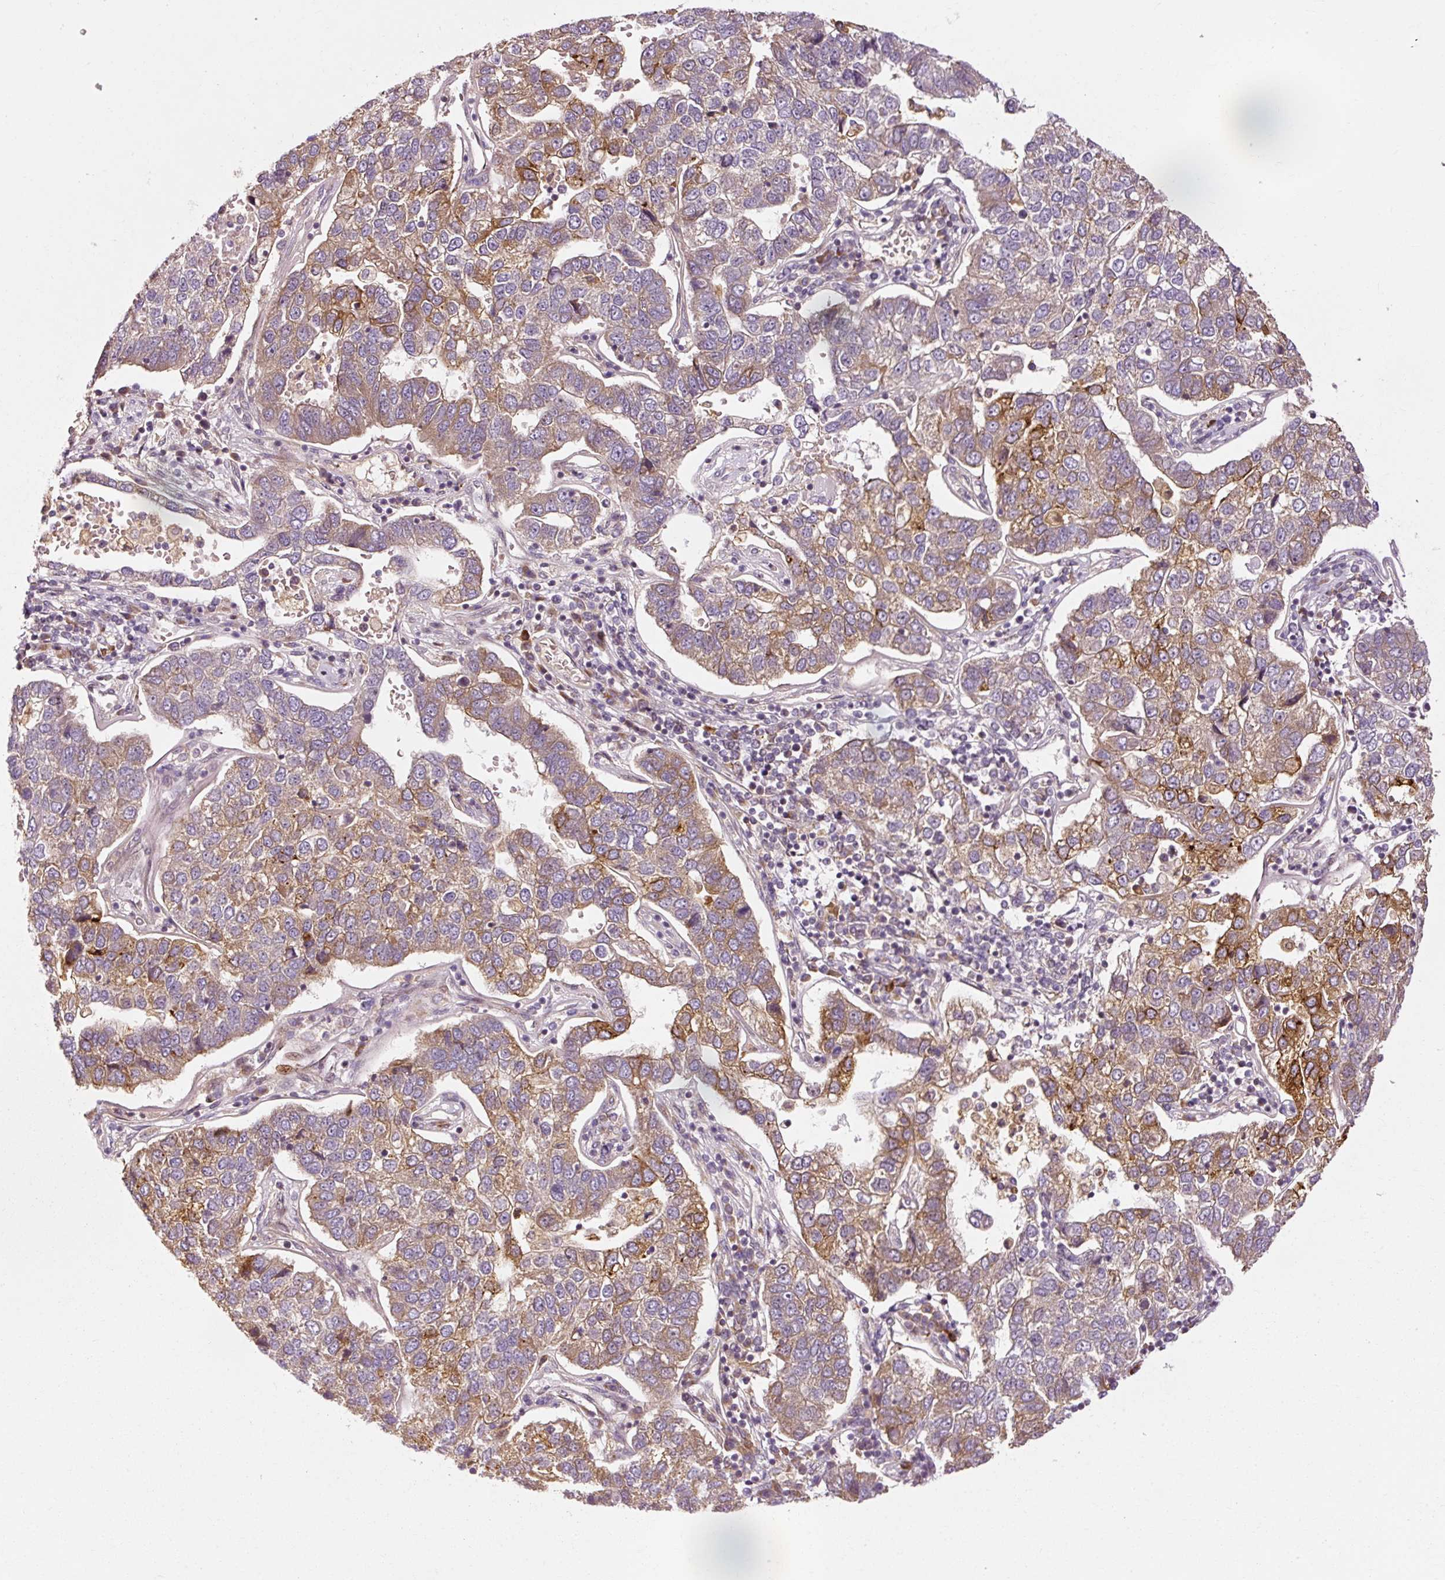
{"staining": {"intensity": "moderate", "quantity": "25%-75%", "location": "cytoplasmic/membranous"}, "tissue": "pancreatic cancer", "cell_type": "Tumor cells", "image_type": "cancer", "snomed": [{"axis": "morphology", "description": "Adenocarcinoma, NOS"}, {"axis": "topography", "description": "Pancreas"}], "caption": "The immunohistochemical stain highlights moderate cytoplasmic/membranous staining in tumor cells of pancreatic cancer tissue.", "gene": "NAPA", "patient": {"sex": "female", "age": 61}}